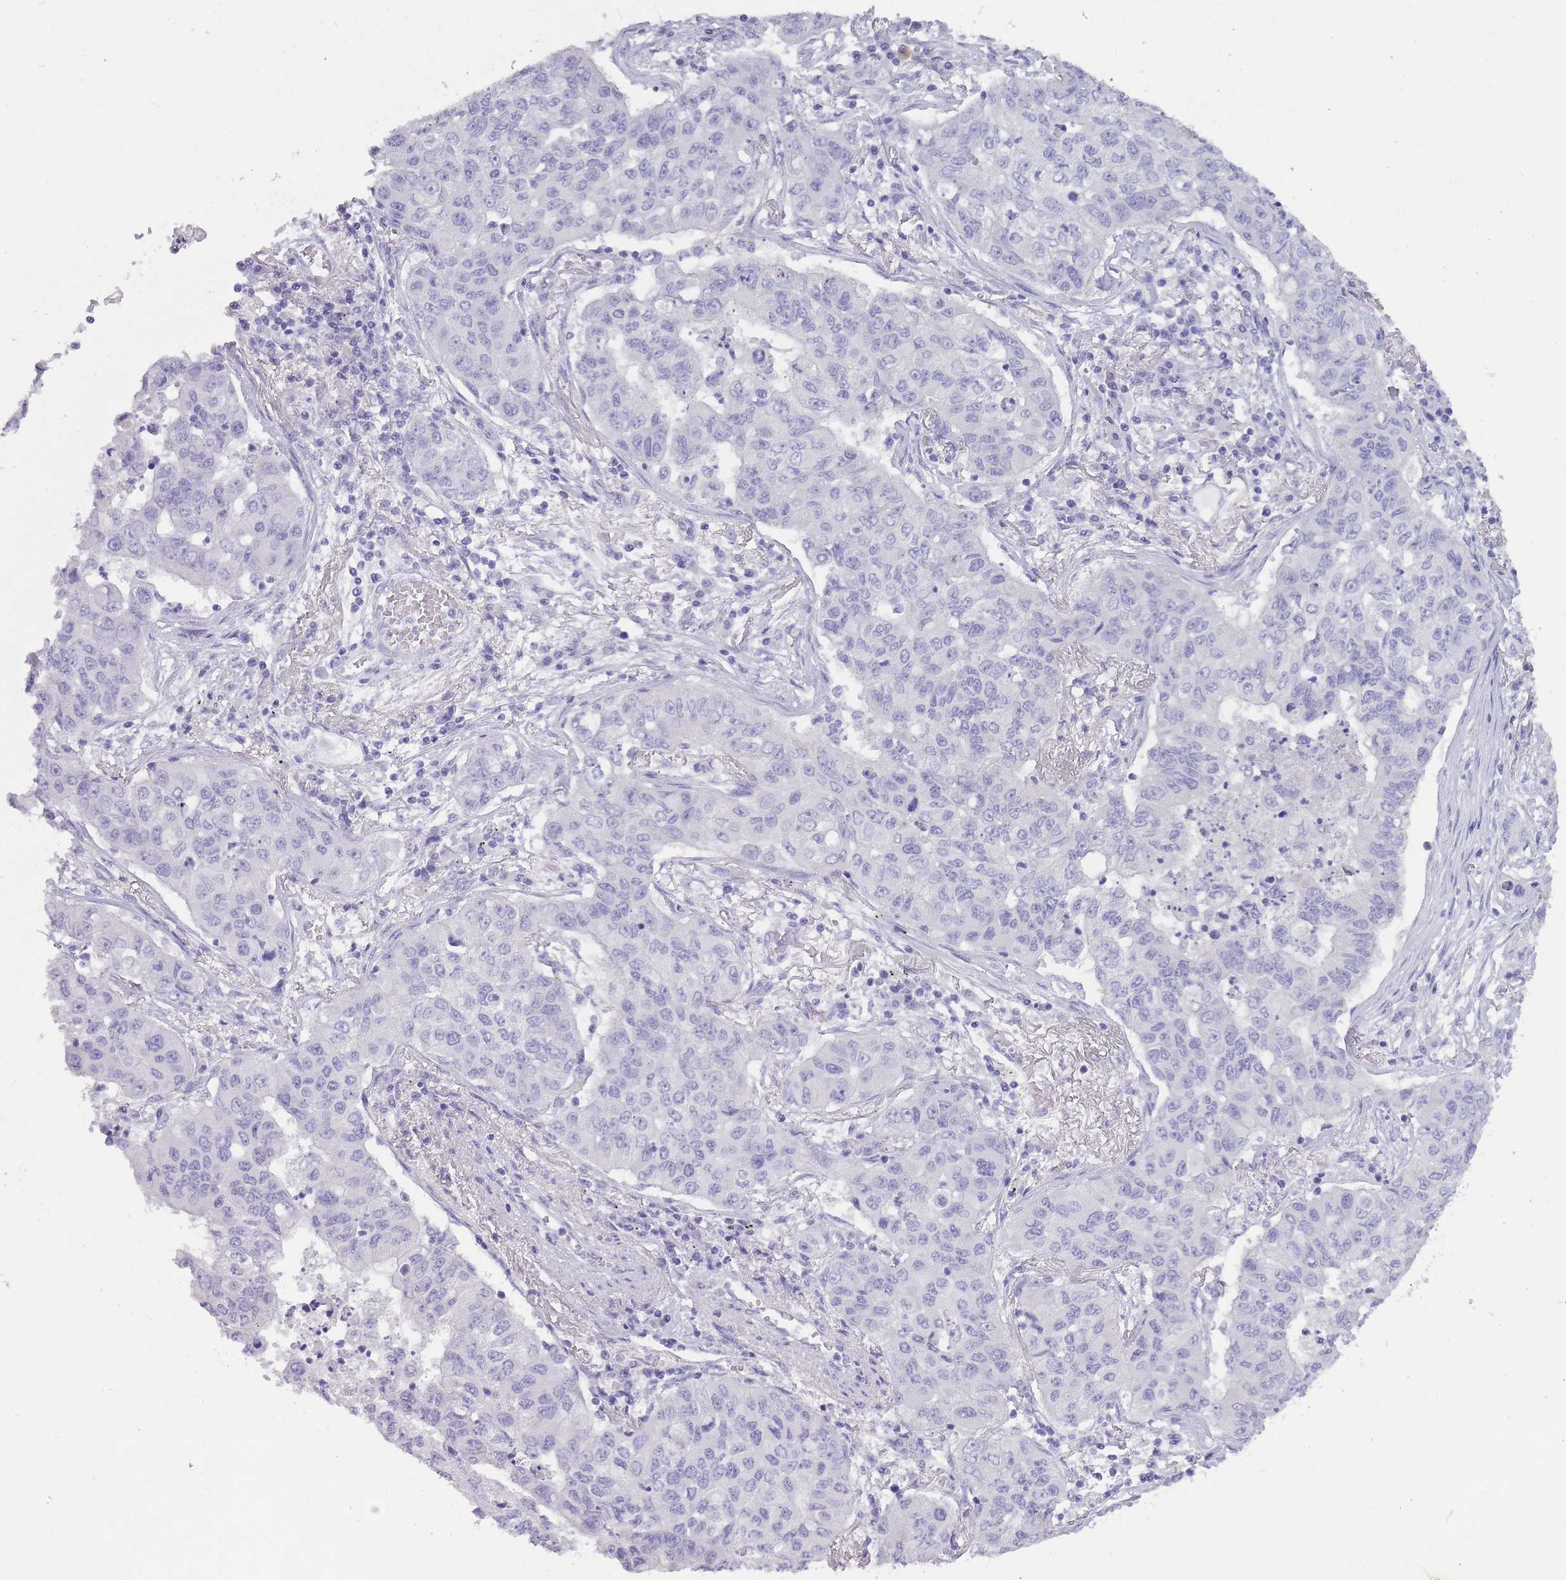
{"staining": {"intensity": "negative", "quantity": "none", "location": "none"}, "tissue": "lung cancer", "cell_type": "Tumor cells", "image_type": "cancer", "snomed": [{"axis": "morphology", "description": "Squamous cell carcinoma, NOS"}, {"axis": "topography", "description": "Lung"}], "caption": "Tumor cells show no significant protein positivity in squamous cell carcinoma (lung).", "gene": "TCP11", "patient": {"sex": "male", "age": 74}}